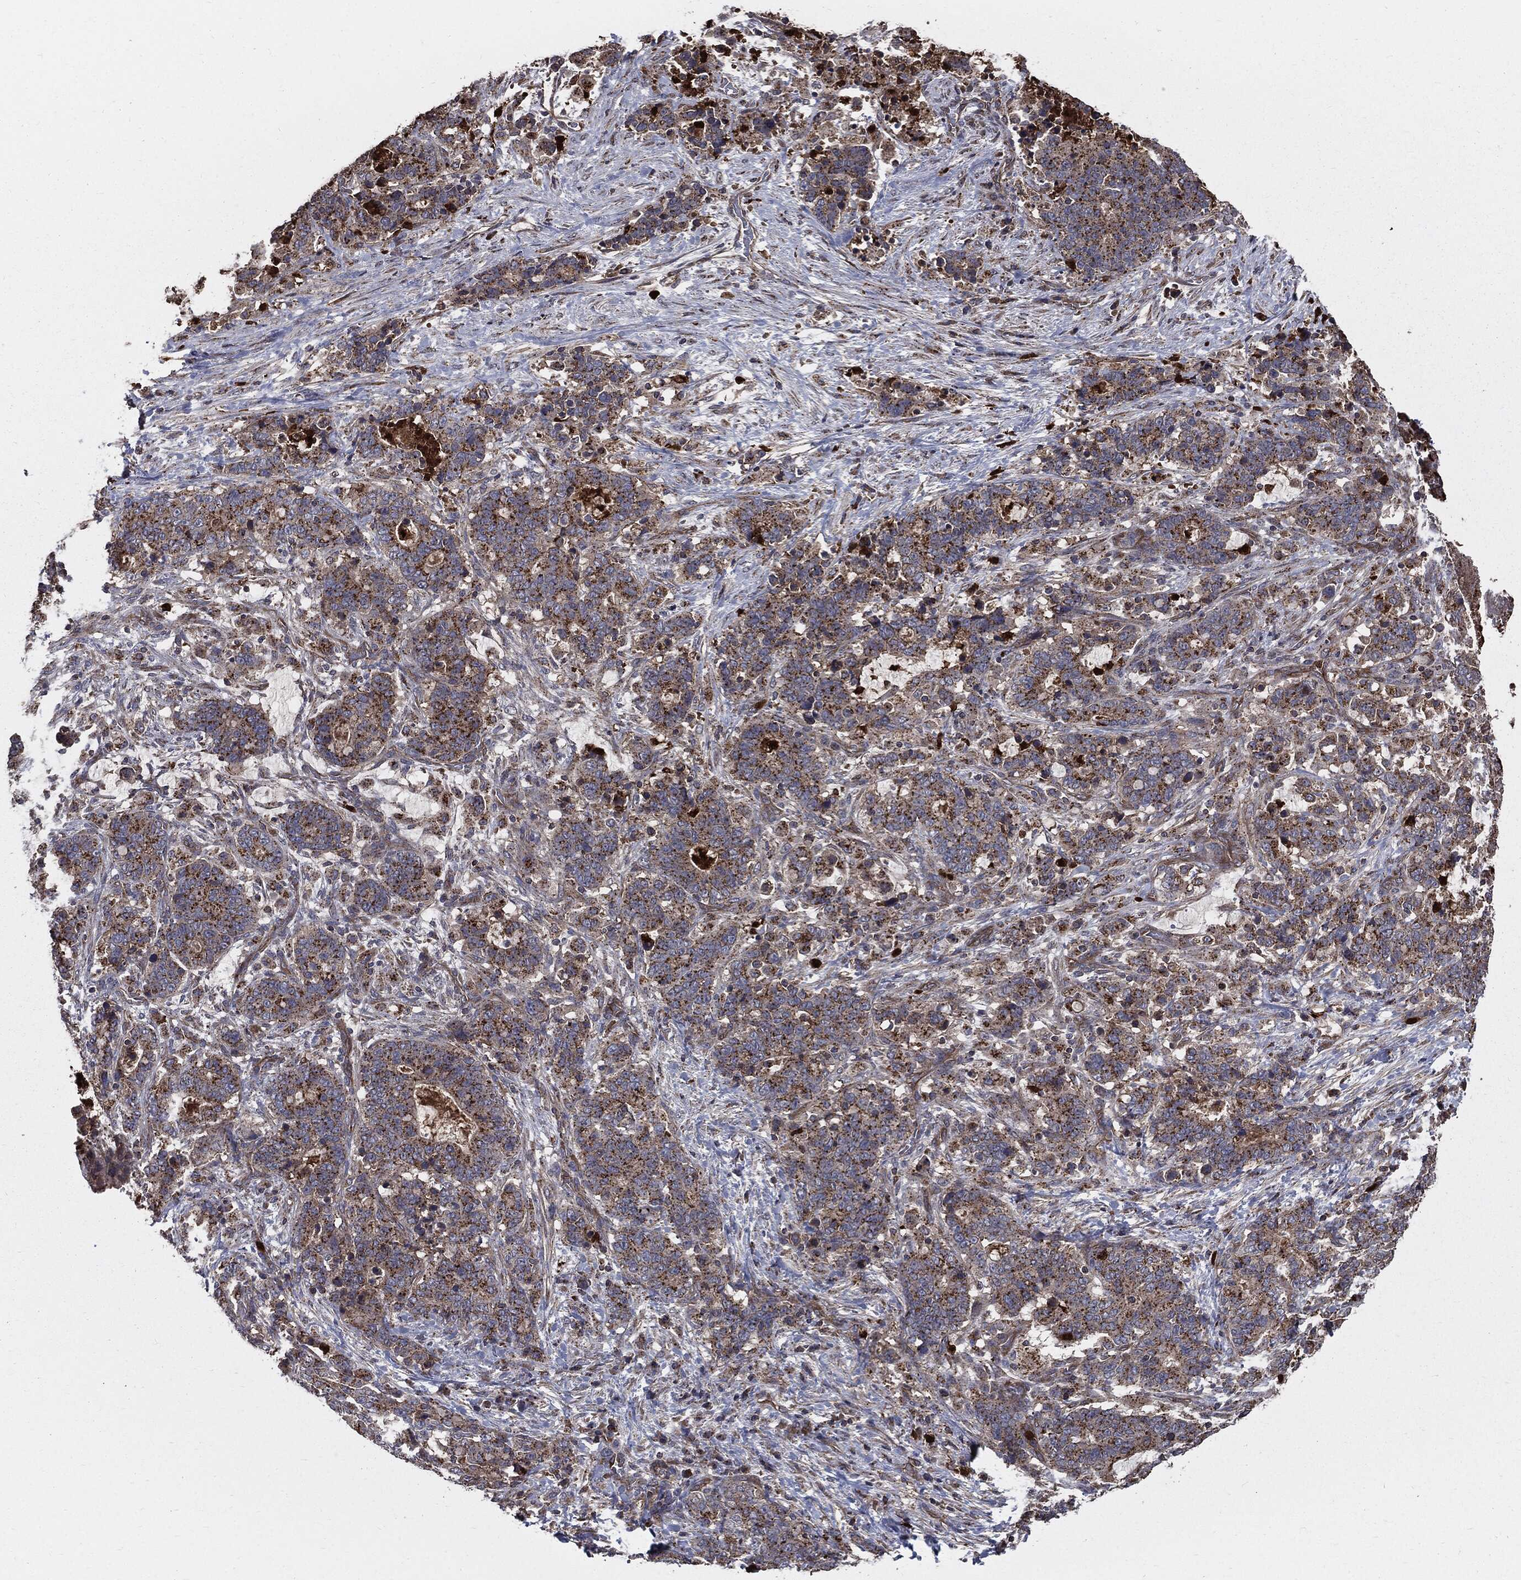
{"staining": {"intensity": "strong", "quantity": "25%-75%", "location": "cytoplasmic/membranous"}, "tissue": "stomach cancer", "cell_type": "Tumor cells", "image_type": "cancer", "snomed": [{"axis": "morphology", "description": "Normal tissue, NOS"}, {"axis": "morphology", "description": "Adenocarcinoma, NOS"}, {"axis": "topography", "description": "Stomach"}], "caption": "Immunohistochemistry (DAB) staining of stomach cancer demonstrates strong cytoplasmic/membranous protein positivity in approximately 25%-75% of tumor cells.", "gene": "PDCD6IP", "patient": {"sex": "female", "age": 64}}